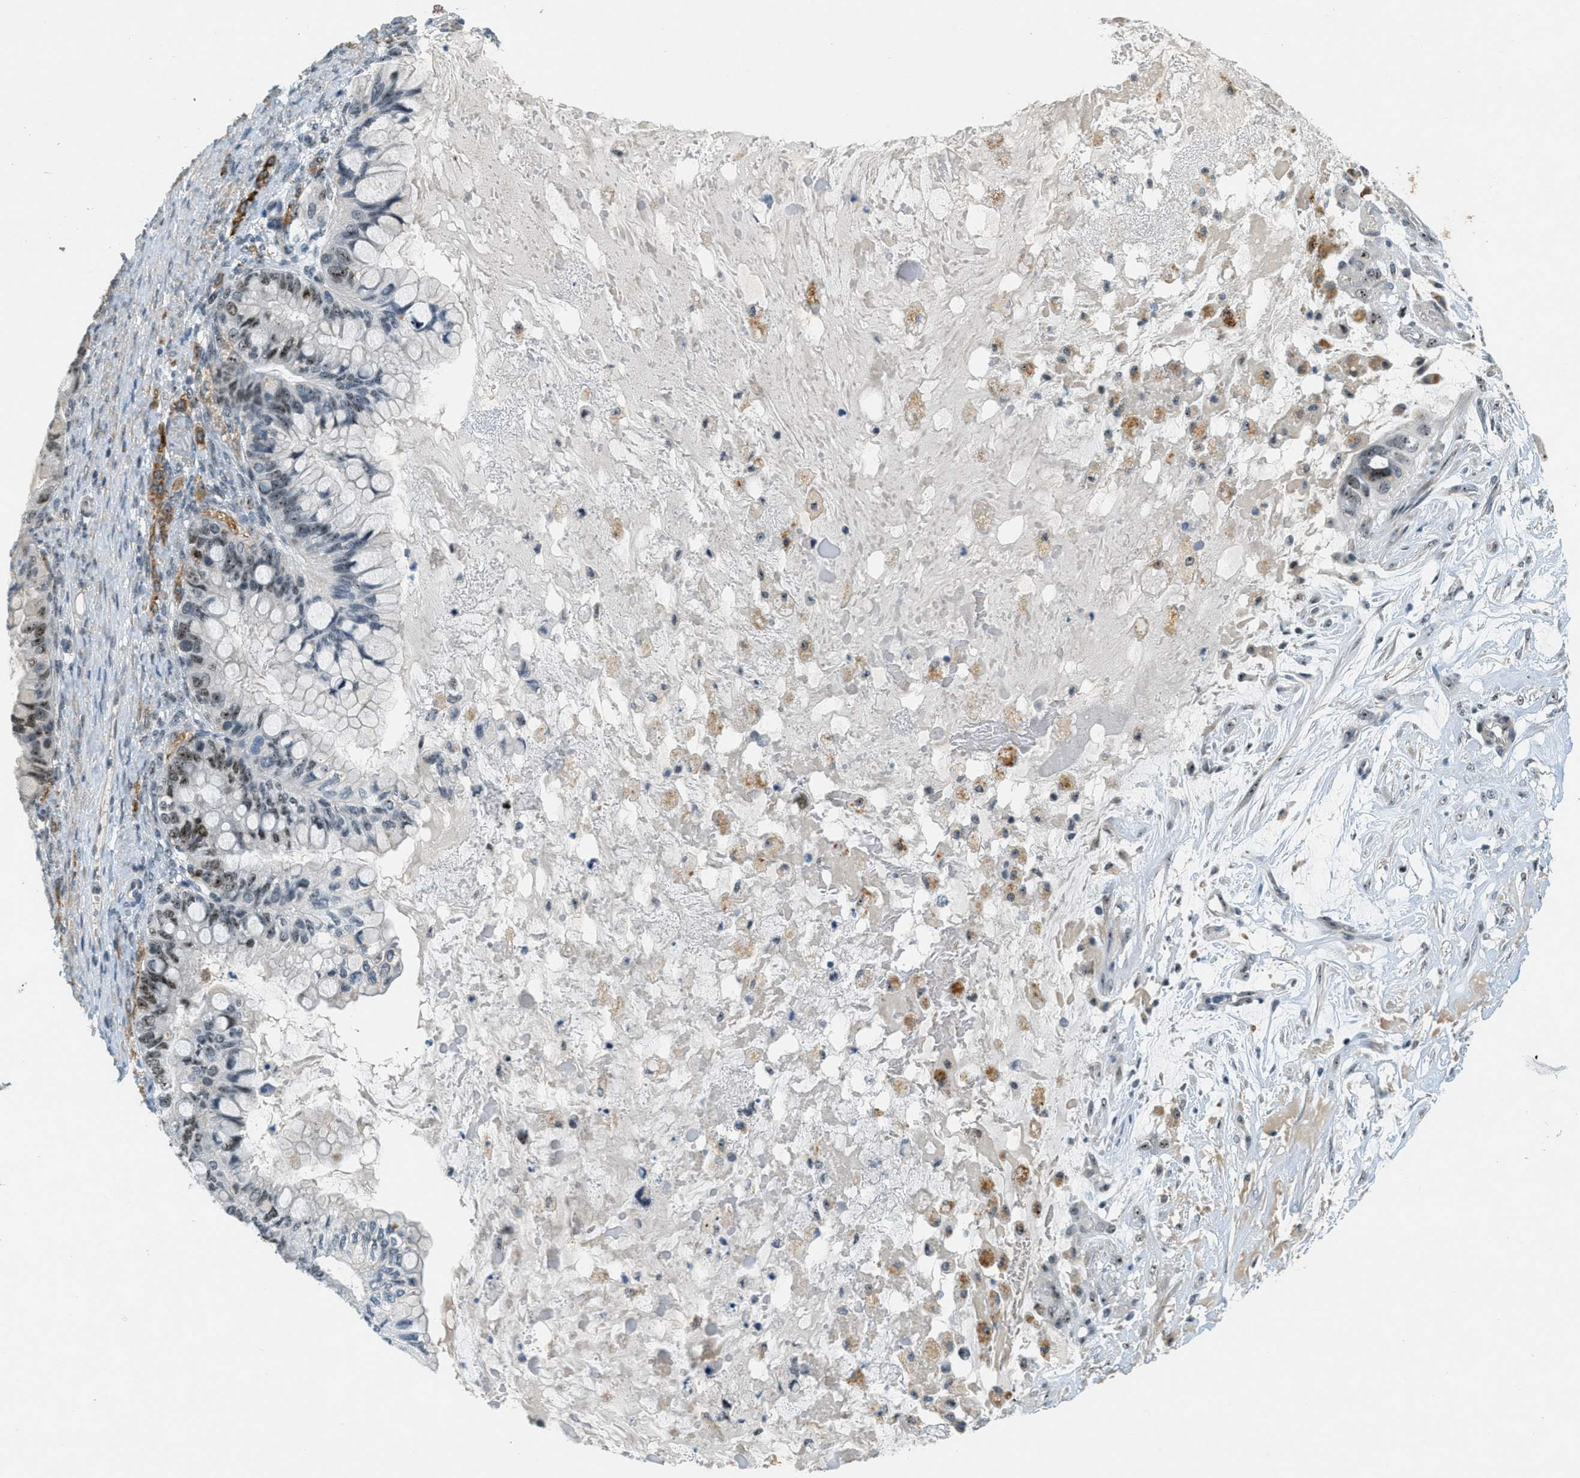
{"staining": {"intensity": "moderate", "quantity": "25%-75%", "location": "nuclear"}, "tissue": "ovarian cancer", "cell_type": "Tumor cells", "image_type": "cancer", "snomed": [{"axis": "morphology", "description": "Cystadenocarcinoma, mucinous, NOS"}, {"axis": "topography", "description": "Ovary"}], "caption": "A medium amount of moderate nuclear positivity is present in about 25%-75% of tumor cells in ovarian mucinous cystadenocarcinoma tissue.", "gene": "DDX47", "patient": {"sex": "female", "age": 80}}